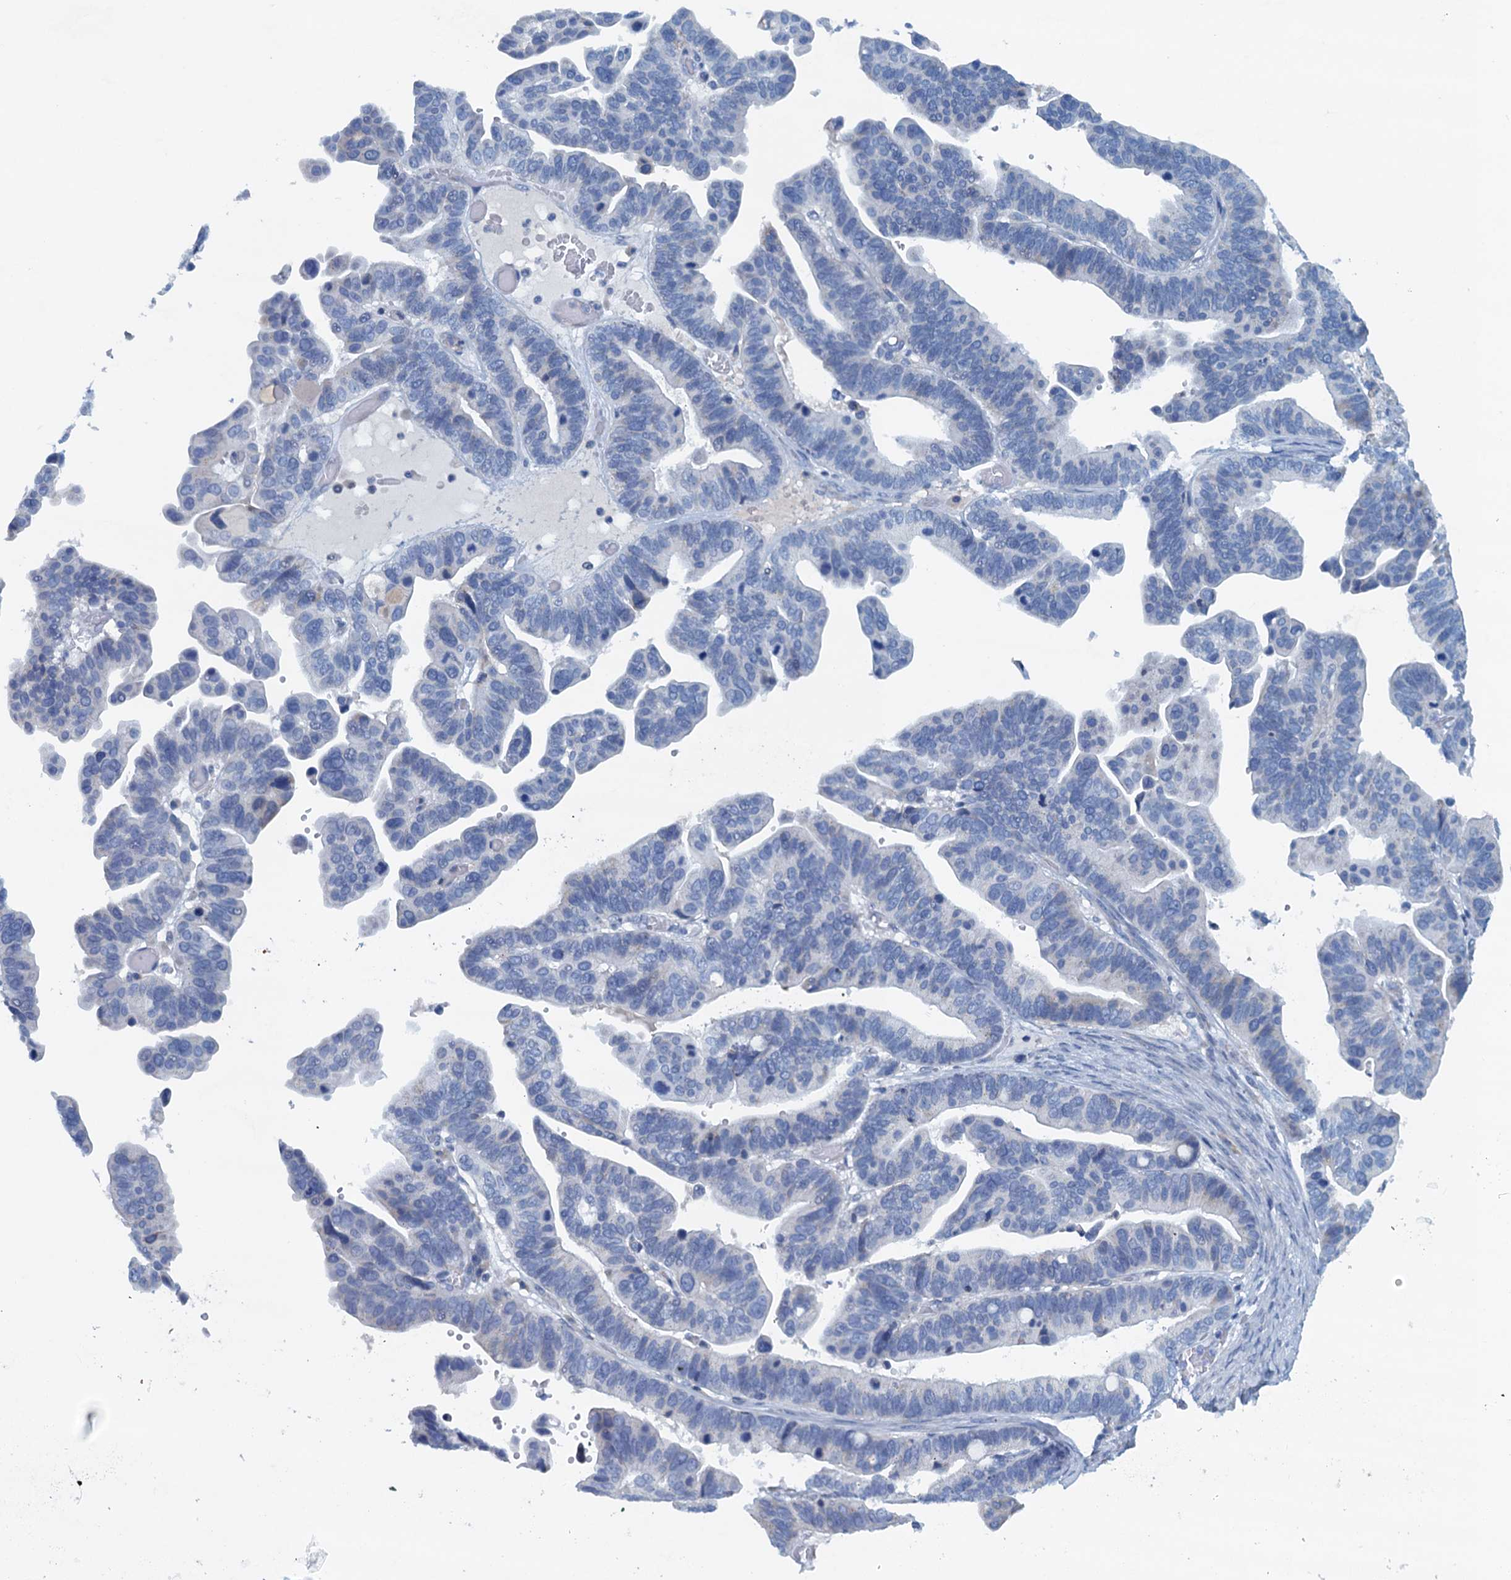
{"staining": {"intensity": "negative", "quantity": "none", "location": "none"}, "tissue": "ovarian cancer", "cell_type": "Tumor cells", "image_type": "cancer", "snomed": [{"axis": "morphology", "description": "Cystadenocarcinoma, serous, NOS"}, {"axis": "topography", "description": "Ovary"}], "caption": "Immunohistochemical staining of human serous cystadenocarcinoma (ovarian) shows no significant positivity in tumor cells.", "gene": "C10orf88", "patient": {"sex": "female", "age": 56}}